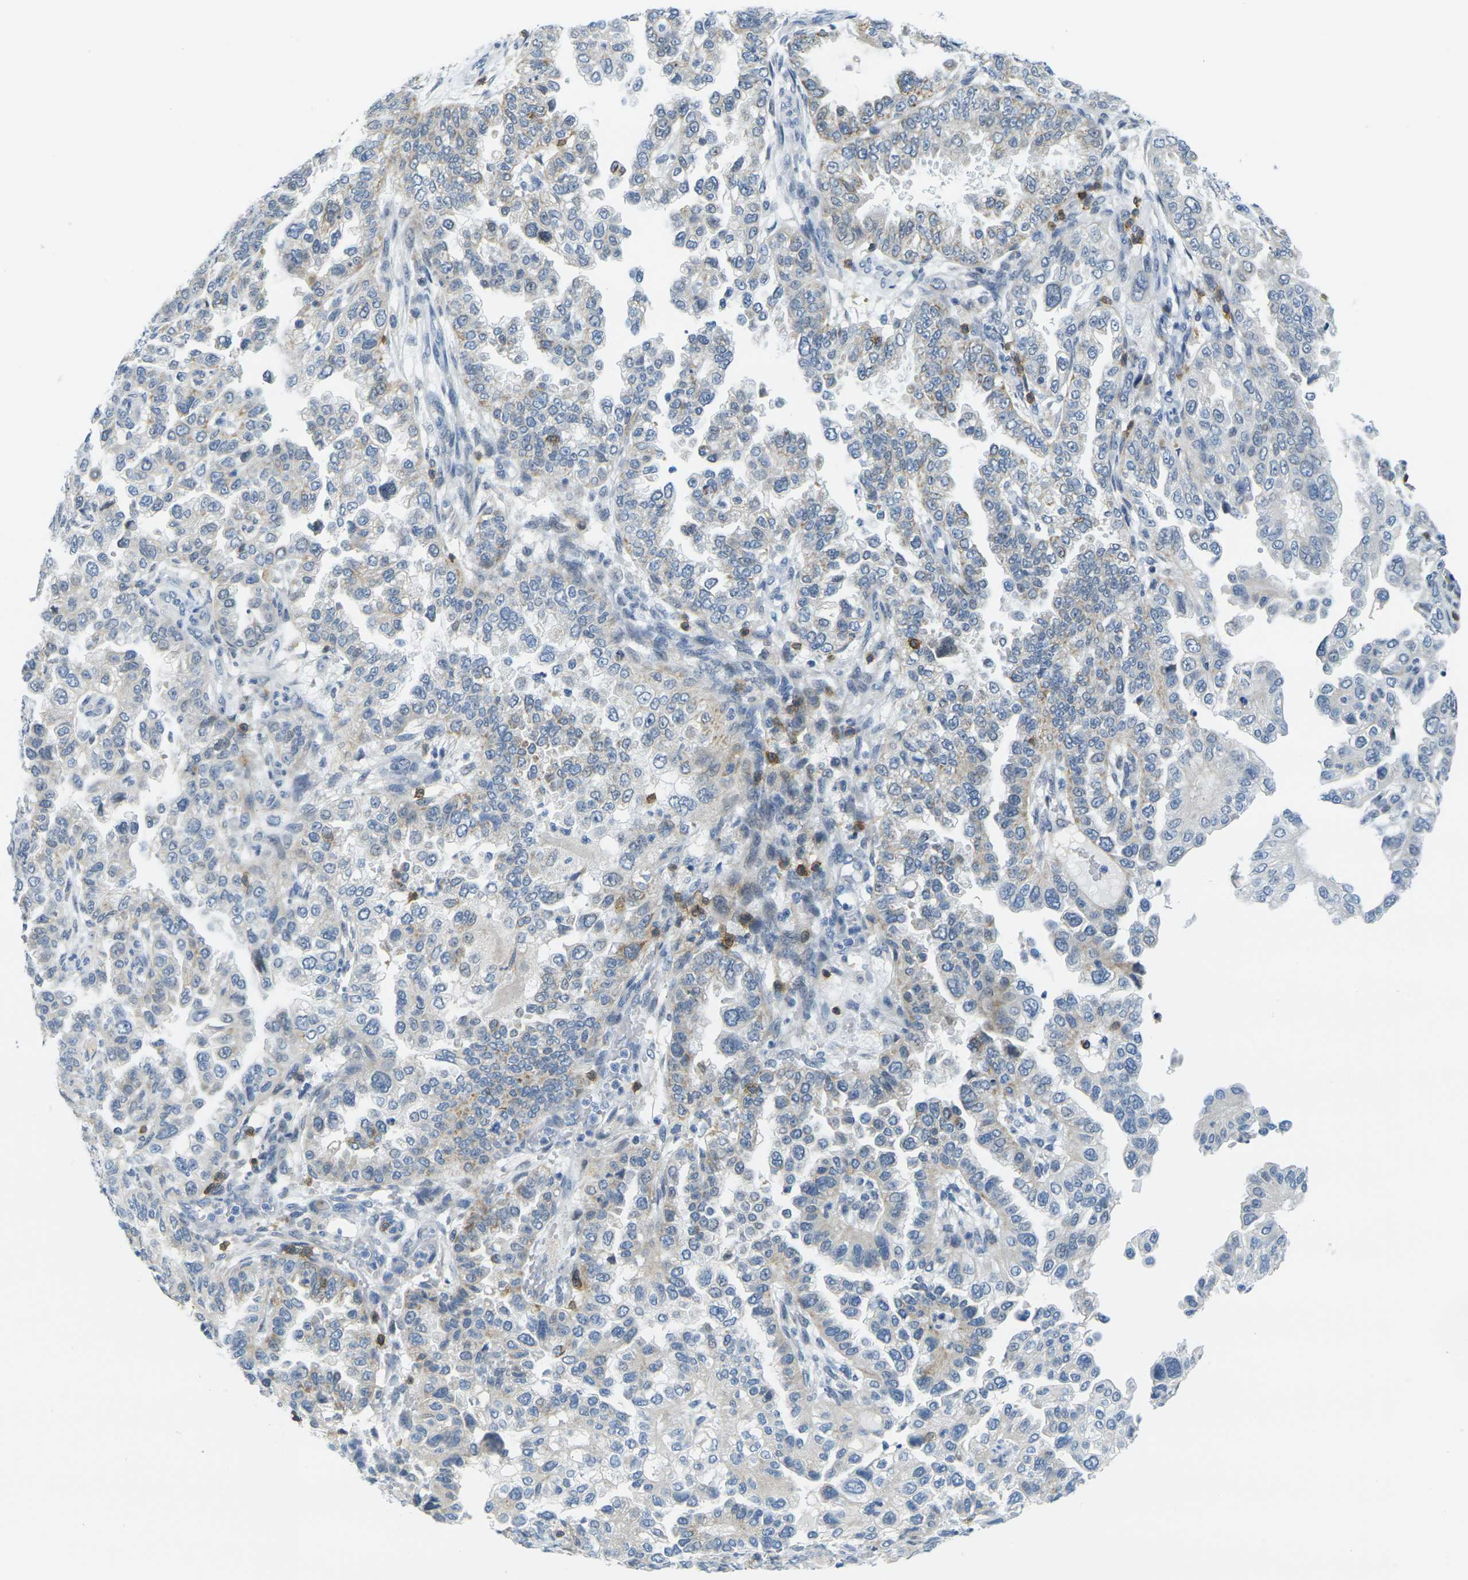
{"staining": {"intensity": "weak", "quantity": "<25%", "location": "cytoplasmic/membranous"}, "tissue": "endometrial cancer", "cell_type": "Tumor cells", "image_type": "cancer", "snomed": [{"axis": "morphology", "description": "Adenocarcinoma, NOS"}, {"axis": "topography", "description": "Endometrium"}], "caption": "DAB immunohistochemical staining of human endometrial cancer (adenocarcinoma) displays no significant positivity in tumor cells.", "gene": "CD3D", "patient": {"sex": "female", "age": 85}}